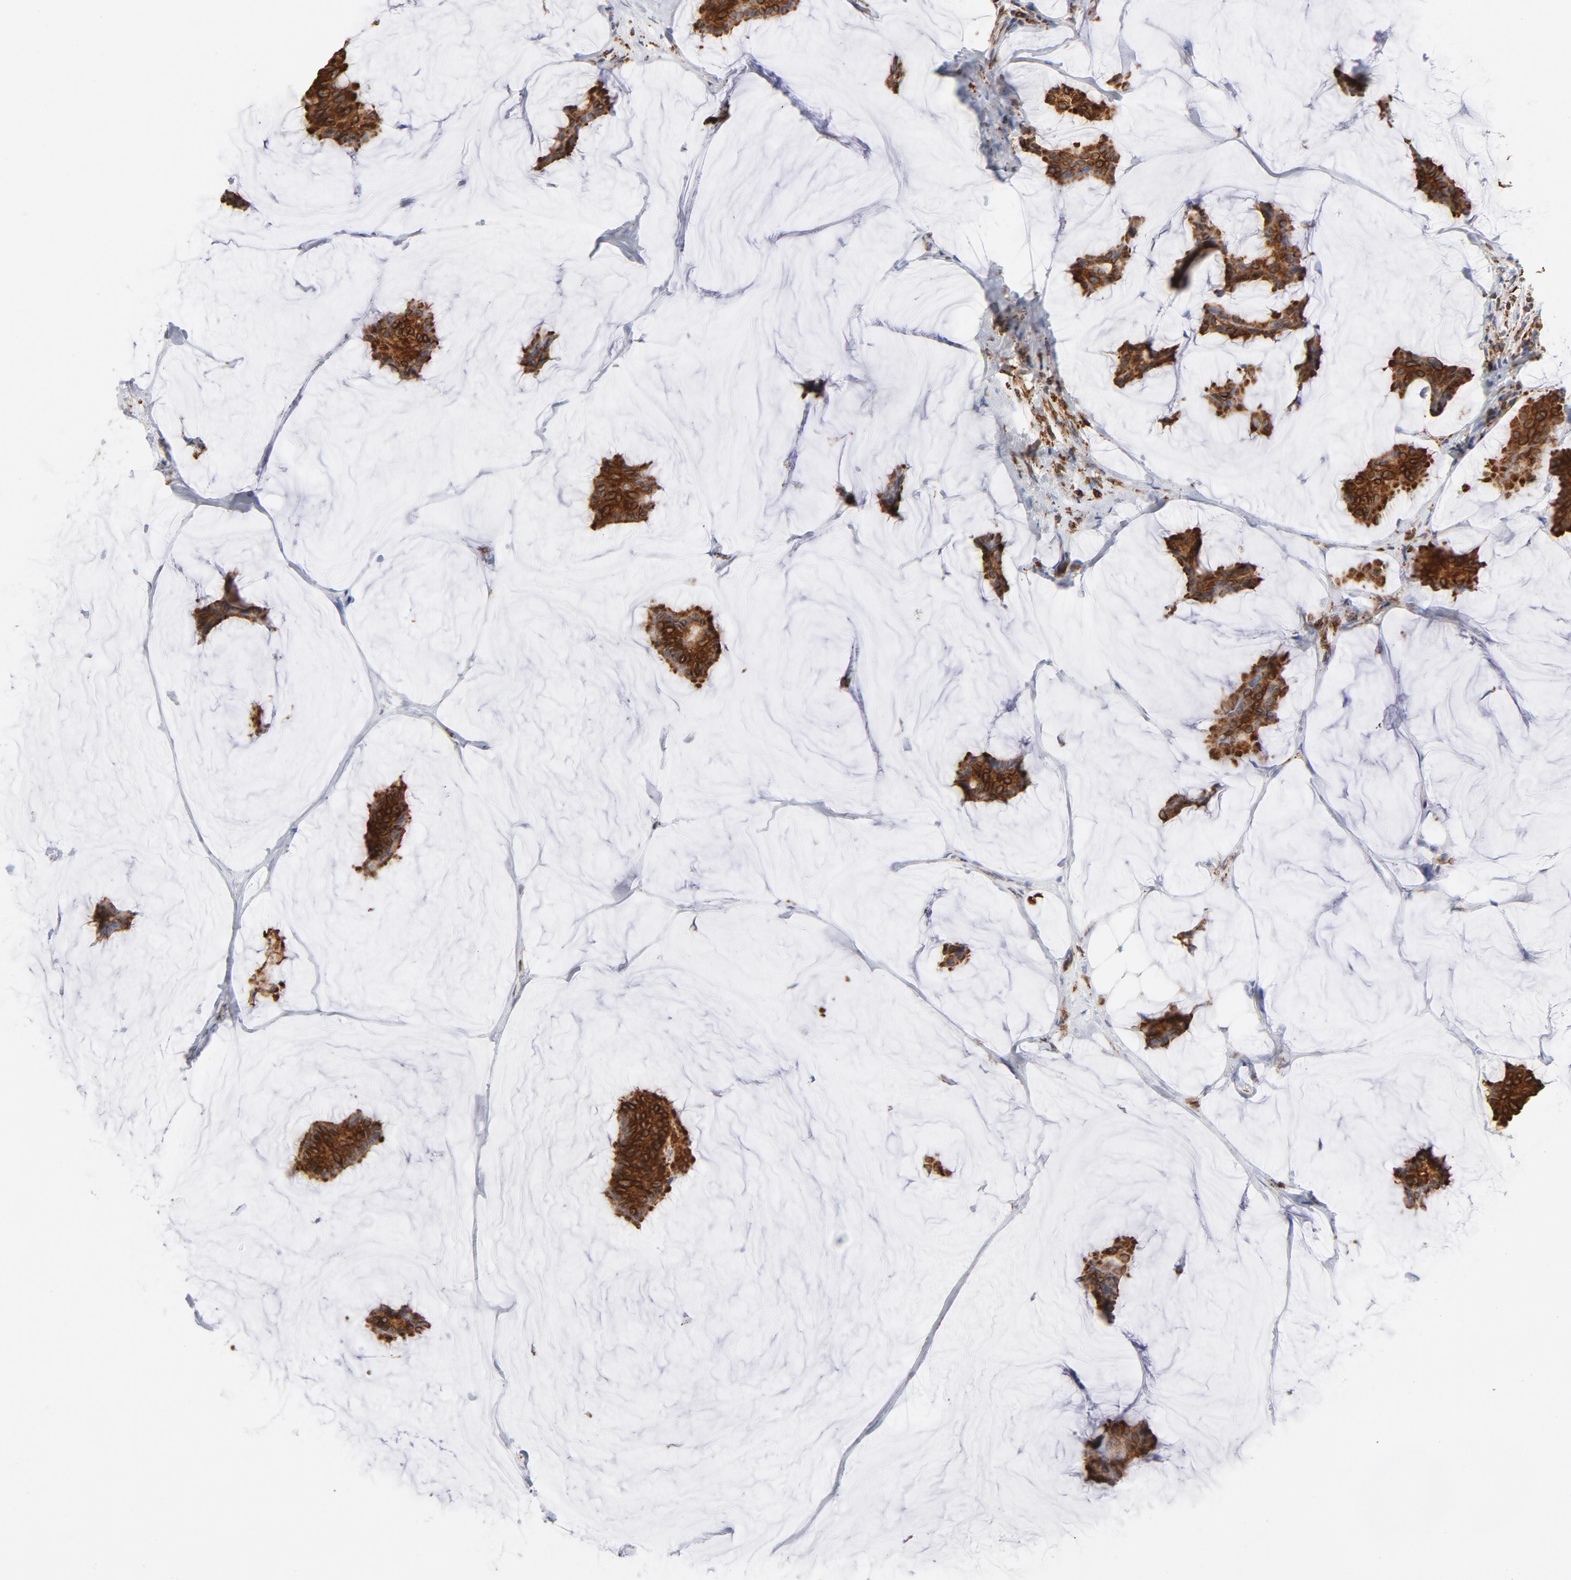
{"staining": {"intensity": "strong", "quantity": ">75%", "location": "cytoplasmic/membranous"}, "tissue": "breast cancer", "cell_type": "Tumor cells", "image_type": "cancer", "snomed": [{"axis": "morphology", "description": "Duct carcinoma"}, {"axis": "topography", "description": "Breast"}], "caption": "Immunohistochemistry staining of breast cancer, which shows high levels of strong cytoplasmic/membranous expression in about >75% of tumor cells indicating strong cytoplasmic/membranous protein staining. The staining was performed using DAB (brown) for protein detection and nuclei were counterstained in hematoxylin (blue).", "gene": "CANX", "patient": {"sex": "female", "age": 93}}